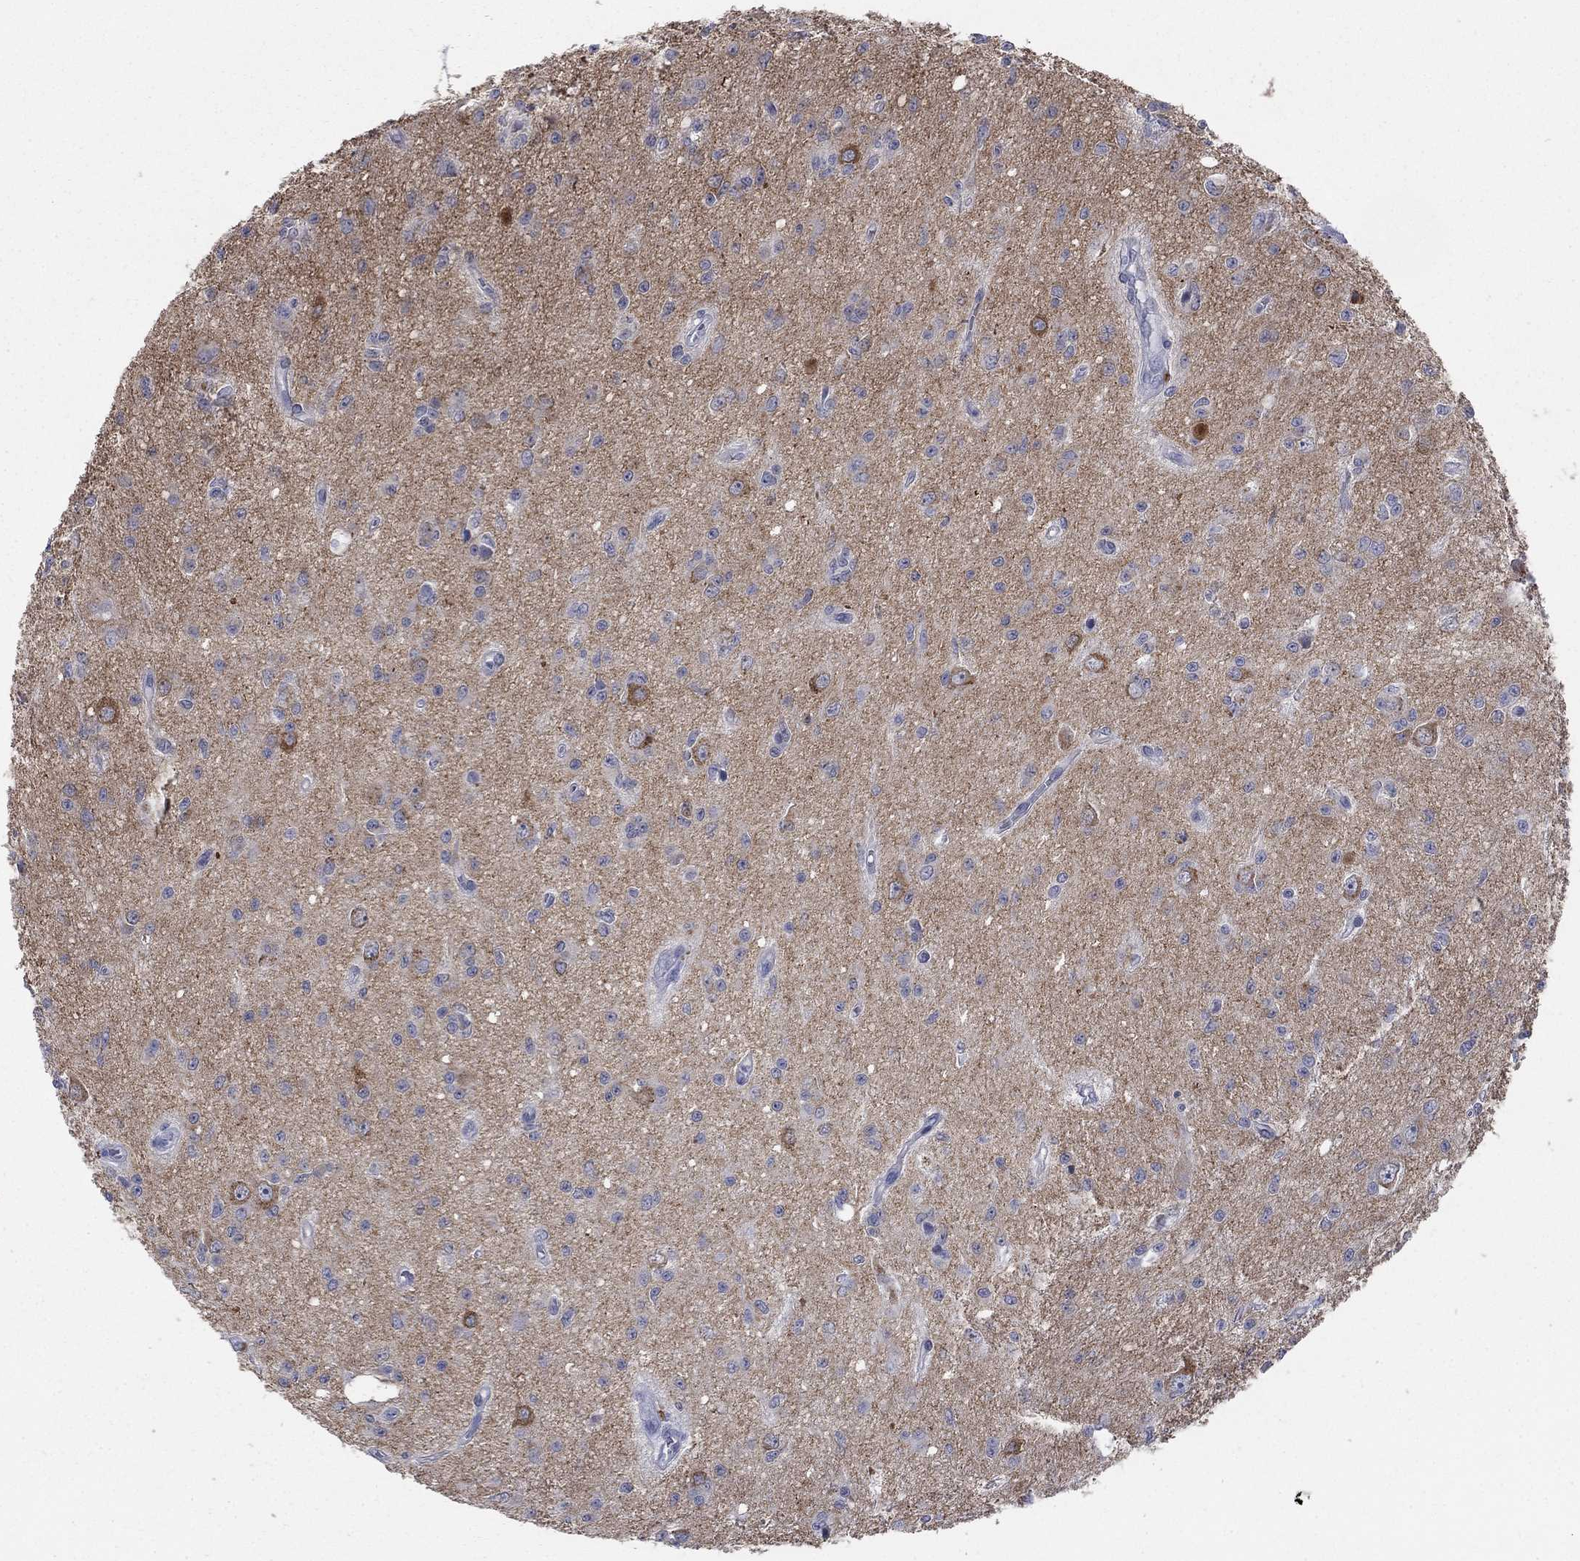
{"staining": {"intensity": "negative", "quantity": "none", "location": "none"}, "tissue": "glioma", "cell_type": "Tumor cells", "image_type": "cancer", "snomed": [{"axis": "morphology", "description": "Glioma, malignant, Low grade"}, {"axis": "topography", "description": "Brain"}], "caption": "High power microscopy micrograph of an IHC image of malignant low-grade glioma, revealing no significant staining in tumor cells.", "gene": "ATP6V1G2", "patient": {"sex": "female", "age": 45}}